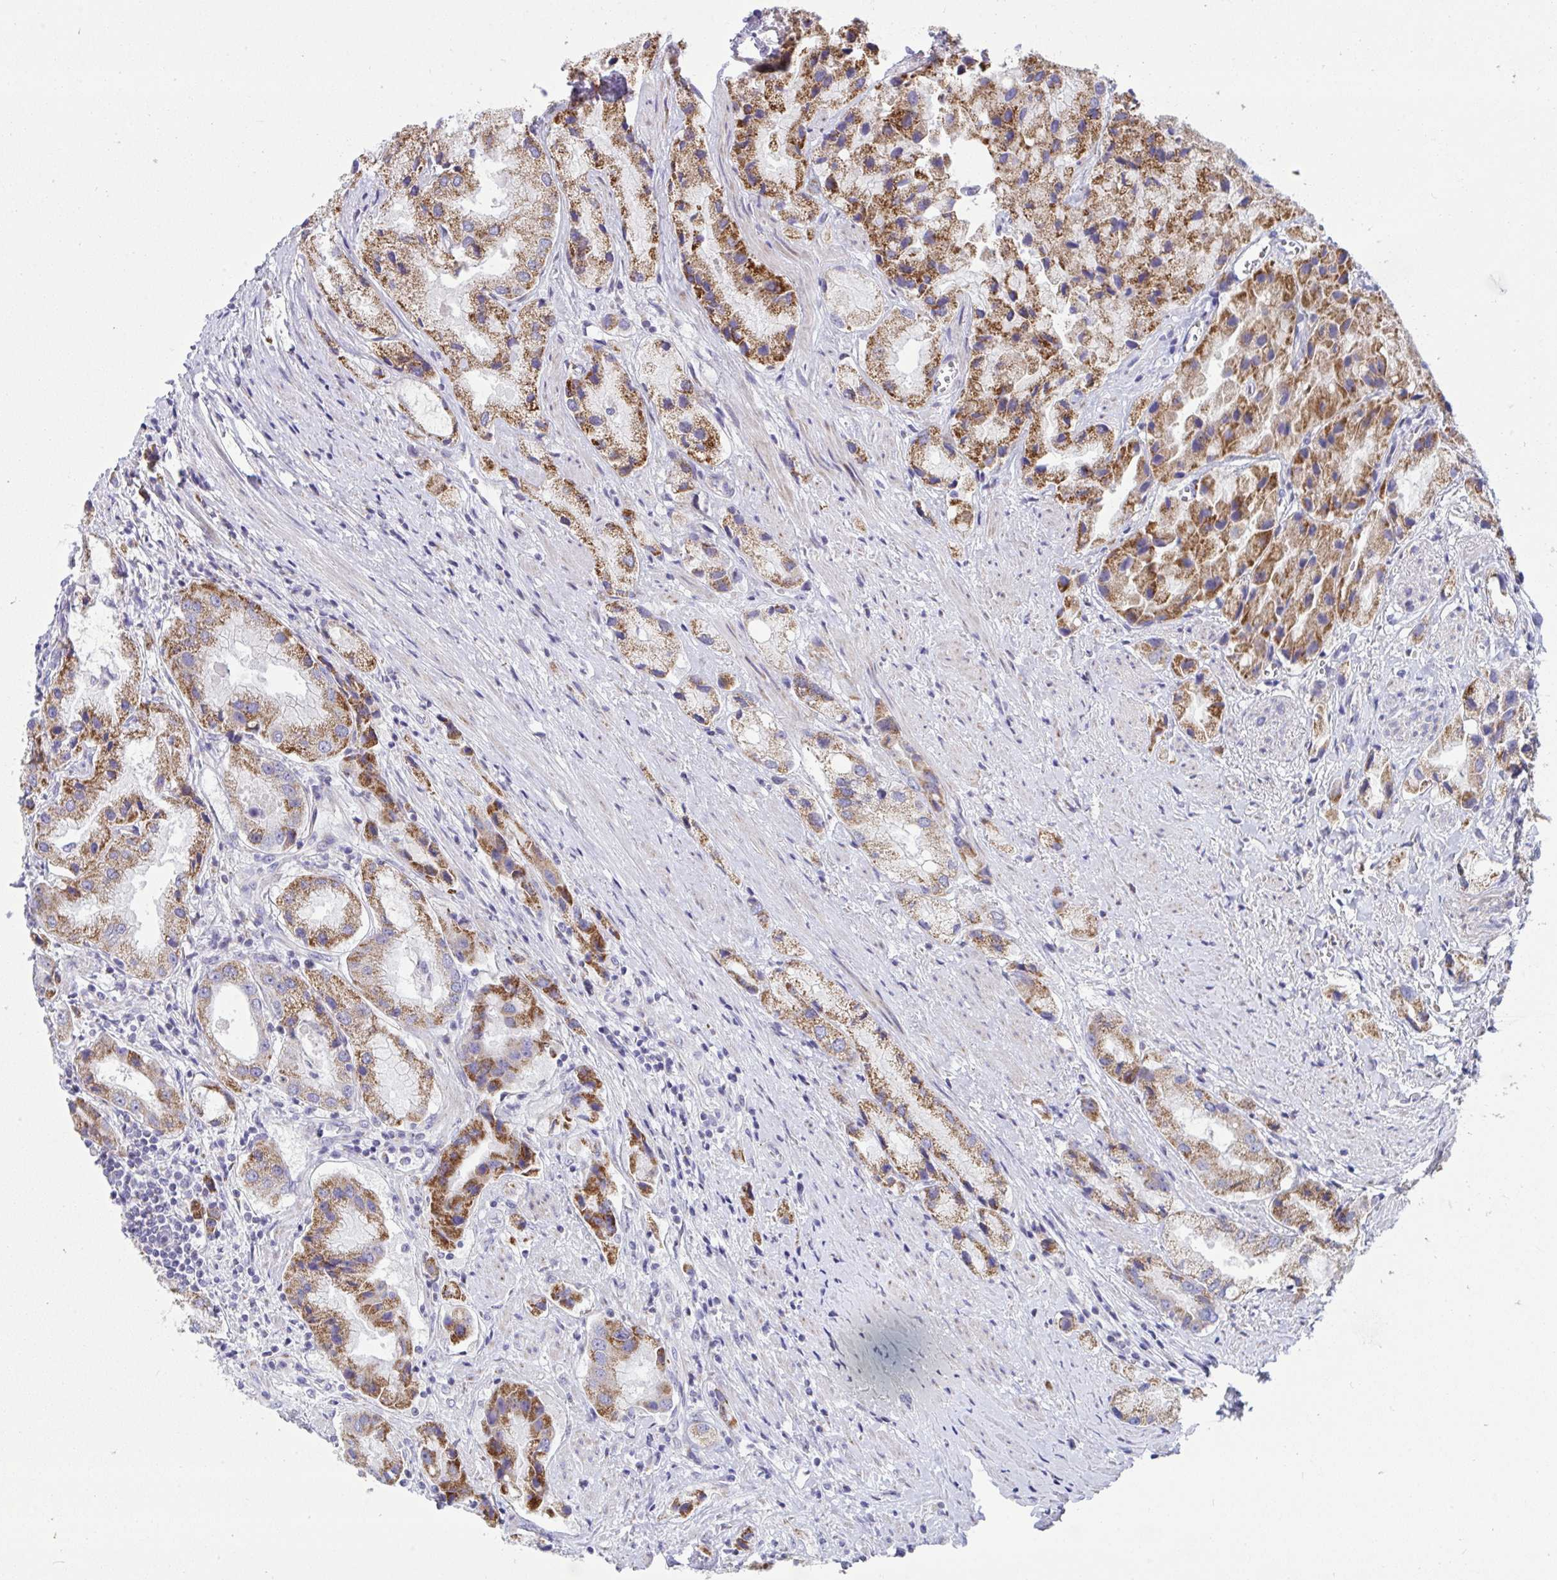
{"staining": {"intensity": "moderate", "quantity": "25%-75%", "location": "cytoplasmic/membranous"}, "tissue": "prostate cancer", "cell_type": "Tumor cells", "image_type": "cancer", "snomed": [{"axis": "morphology", "description": "Adenocarcinoma, Low grade"}, {"axis": "topography", "description": "Prostate"}], "caption": "Immunohistochemical staining of human prostate cancer (low-grade adenocarcinoma) displays medium levels of moderate cytoplasmic/membranous protein expression in approximately 25%-75% of tumor cells. Using DAB (brown) and hematoxylin (blue) stains, captured at high magnification using brightfield microscopy.", "gene": "DTX3", "patient": {"sex": "male", "age": 69}}